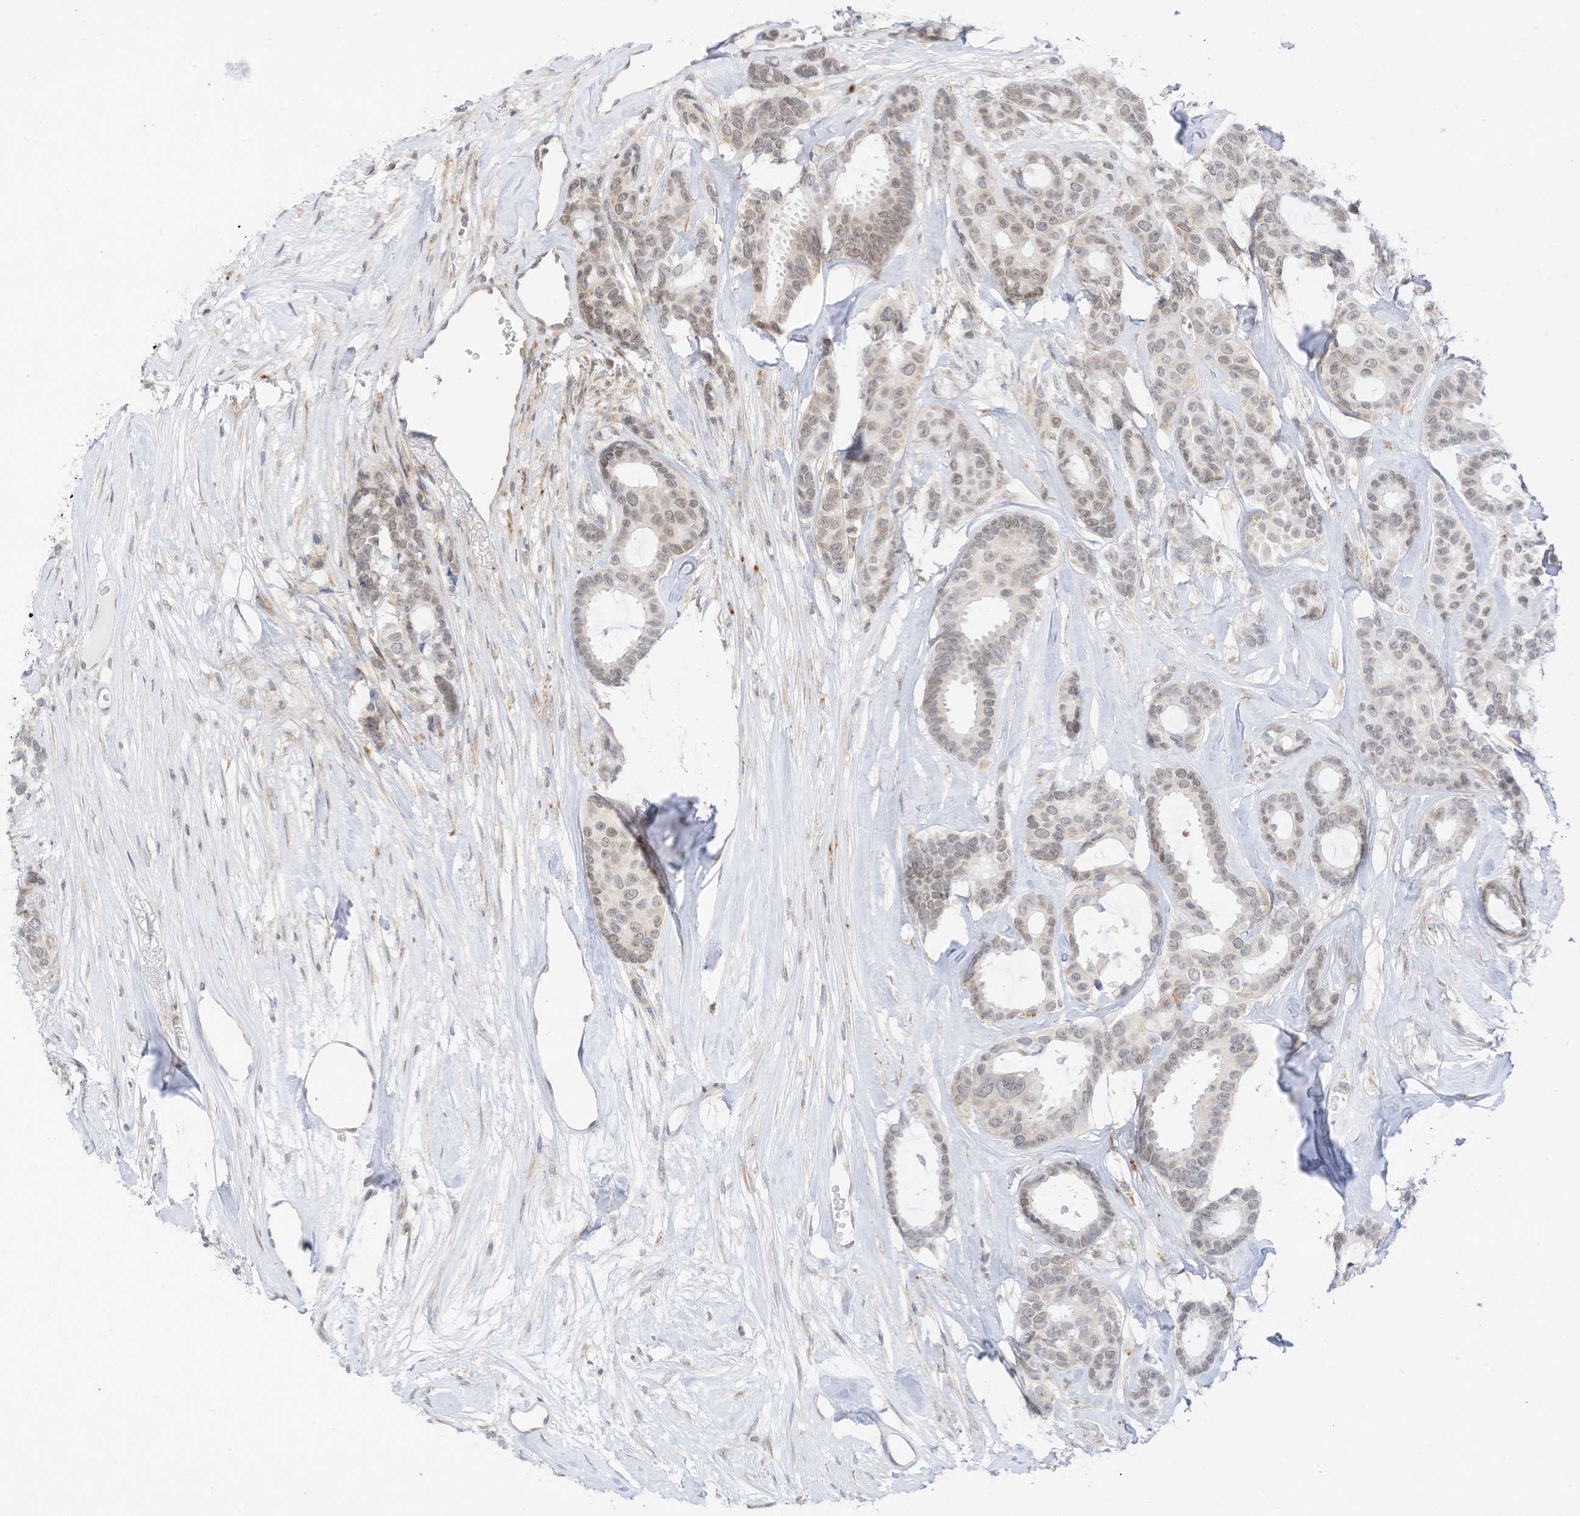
{"staining": {"intensity": "negative", "quantity": "none", "location": "none"}, "tissue": "breast cancer", "cell_type": "Tumor cells", "image_type": "cancer", "snomed": [{"axis": "morphology", "description": "Duct carcinoma"}, {"axis": "topography", "description": "Breast"}], "caption": "Tumor cells are negative for protein expression in human breast cancer (intraductal carcinoma).", "gene": "EDF1", "patient": {"sex": "female", "age": 87}}